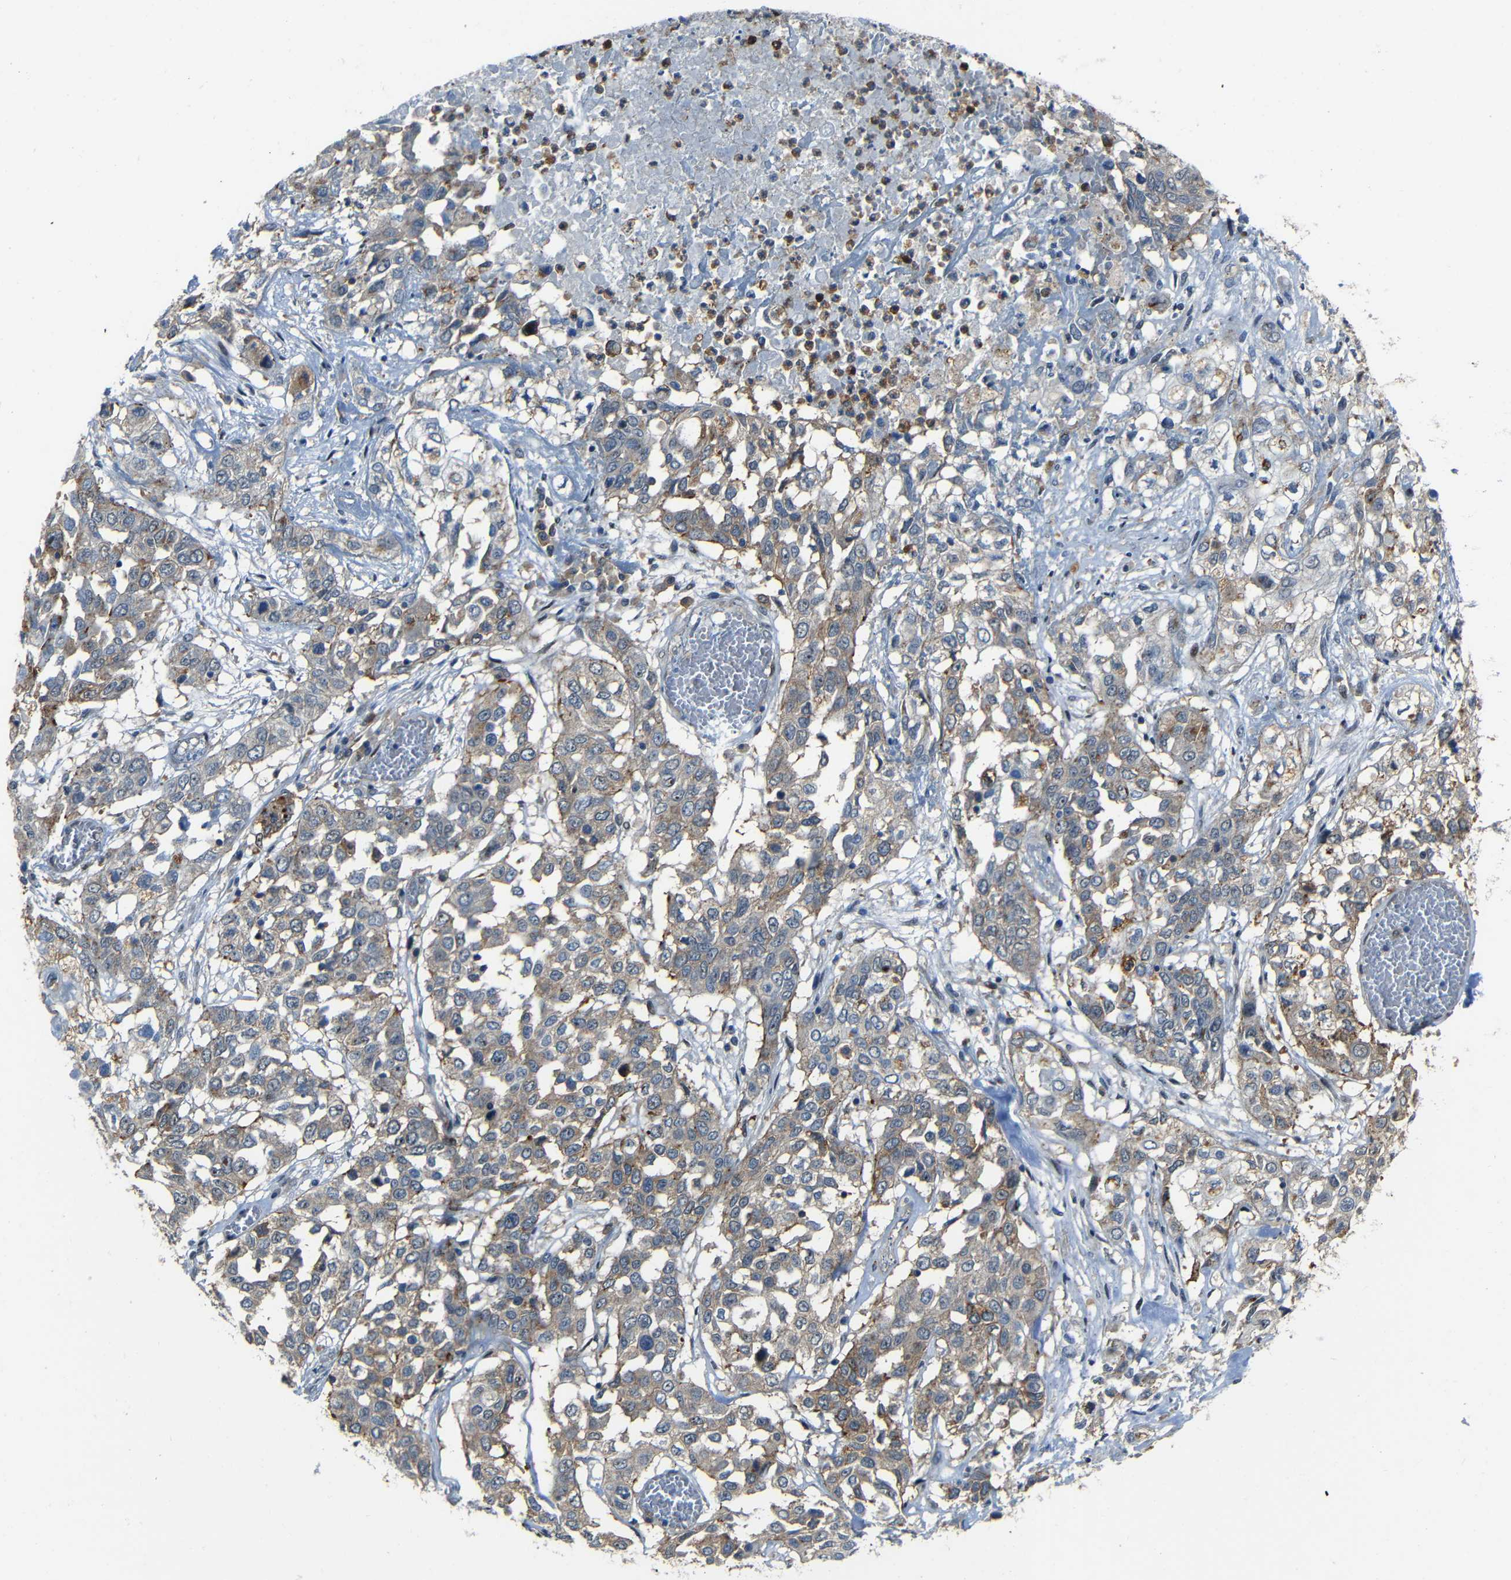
{"staining": {"intensity": "moderate", "quantity": ">75%", "location": "cytoplasmic/membranous"}, "tissue": "lung cancer", "cell_type": "Tumor cells", "image_type": "cancer", "snomed": [{"axis": "morphology", "description": "Squamous cell carcinoma, NOS"}, {"axis": "topography", "description": "Lung"}], "caption": "DAB (3,3'-diaminobenzidine) immunohistochemical staining of lung cancer displays moderate cytoplasmic/membranous protein positivity in about >75% of tumor cells.", "gene": "DNAJC5", "patient": {"sex": "male", "age": 71}}